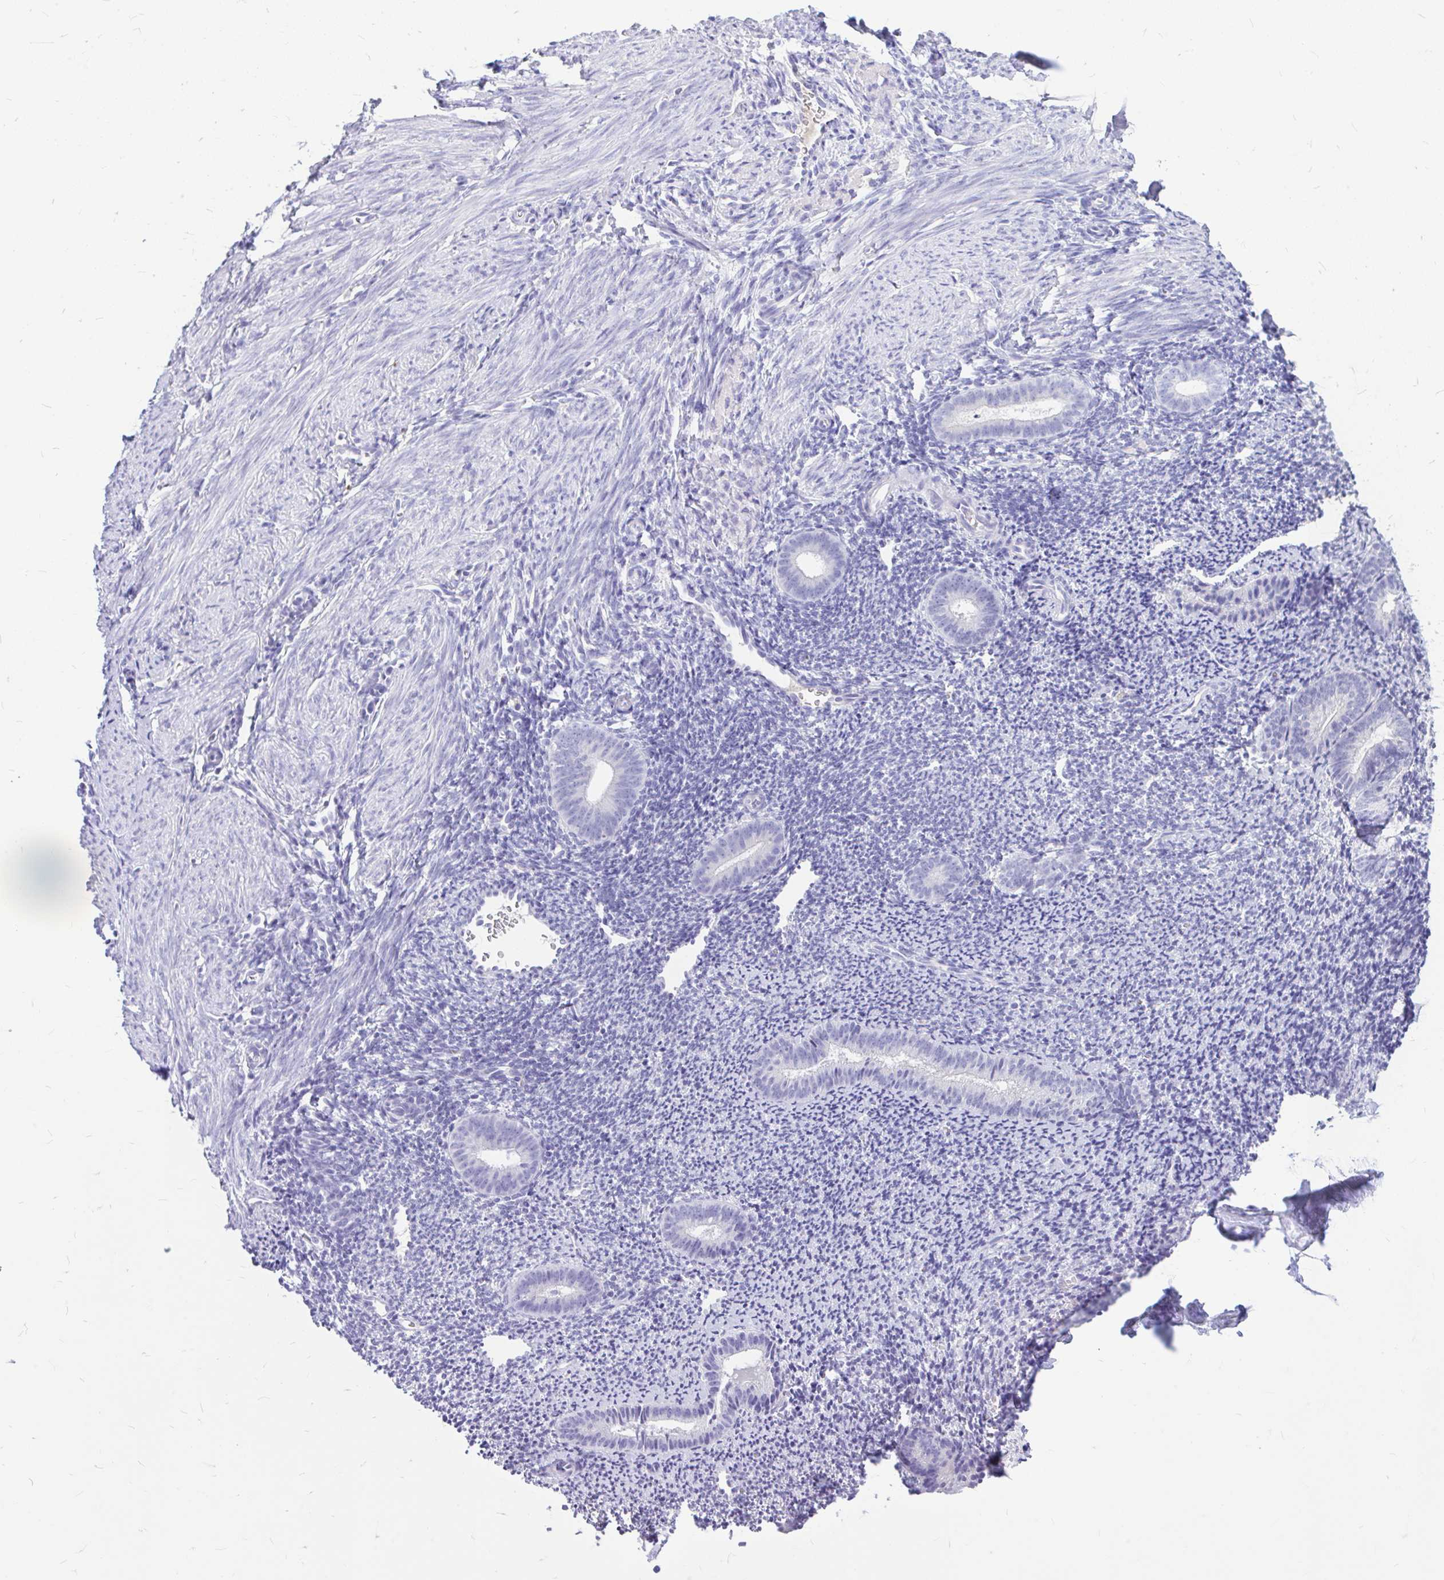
{"staining": {"intensity": "negative", "quantity": "none", "location": "none"}, "tissue": "endometrium", "cell_type": "Cells in endometrial stroma", "image_type": "normal", "snomed": [{"axis": "morphology", "description": "Normal tissue, NOS"}, {"axis": "topography", "description": "Endometrium"}], "caption": "DAB (3,3'-diaminobenzidine) immunohistochemical staining of normal human endometrium demonstrates no significant positivity in cells in endometrial stroma.", "gene": "MAP1LC3A", "patient": {"sex": "female", "age": 39}}